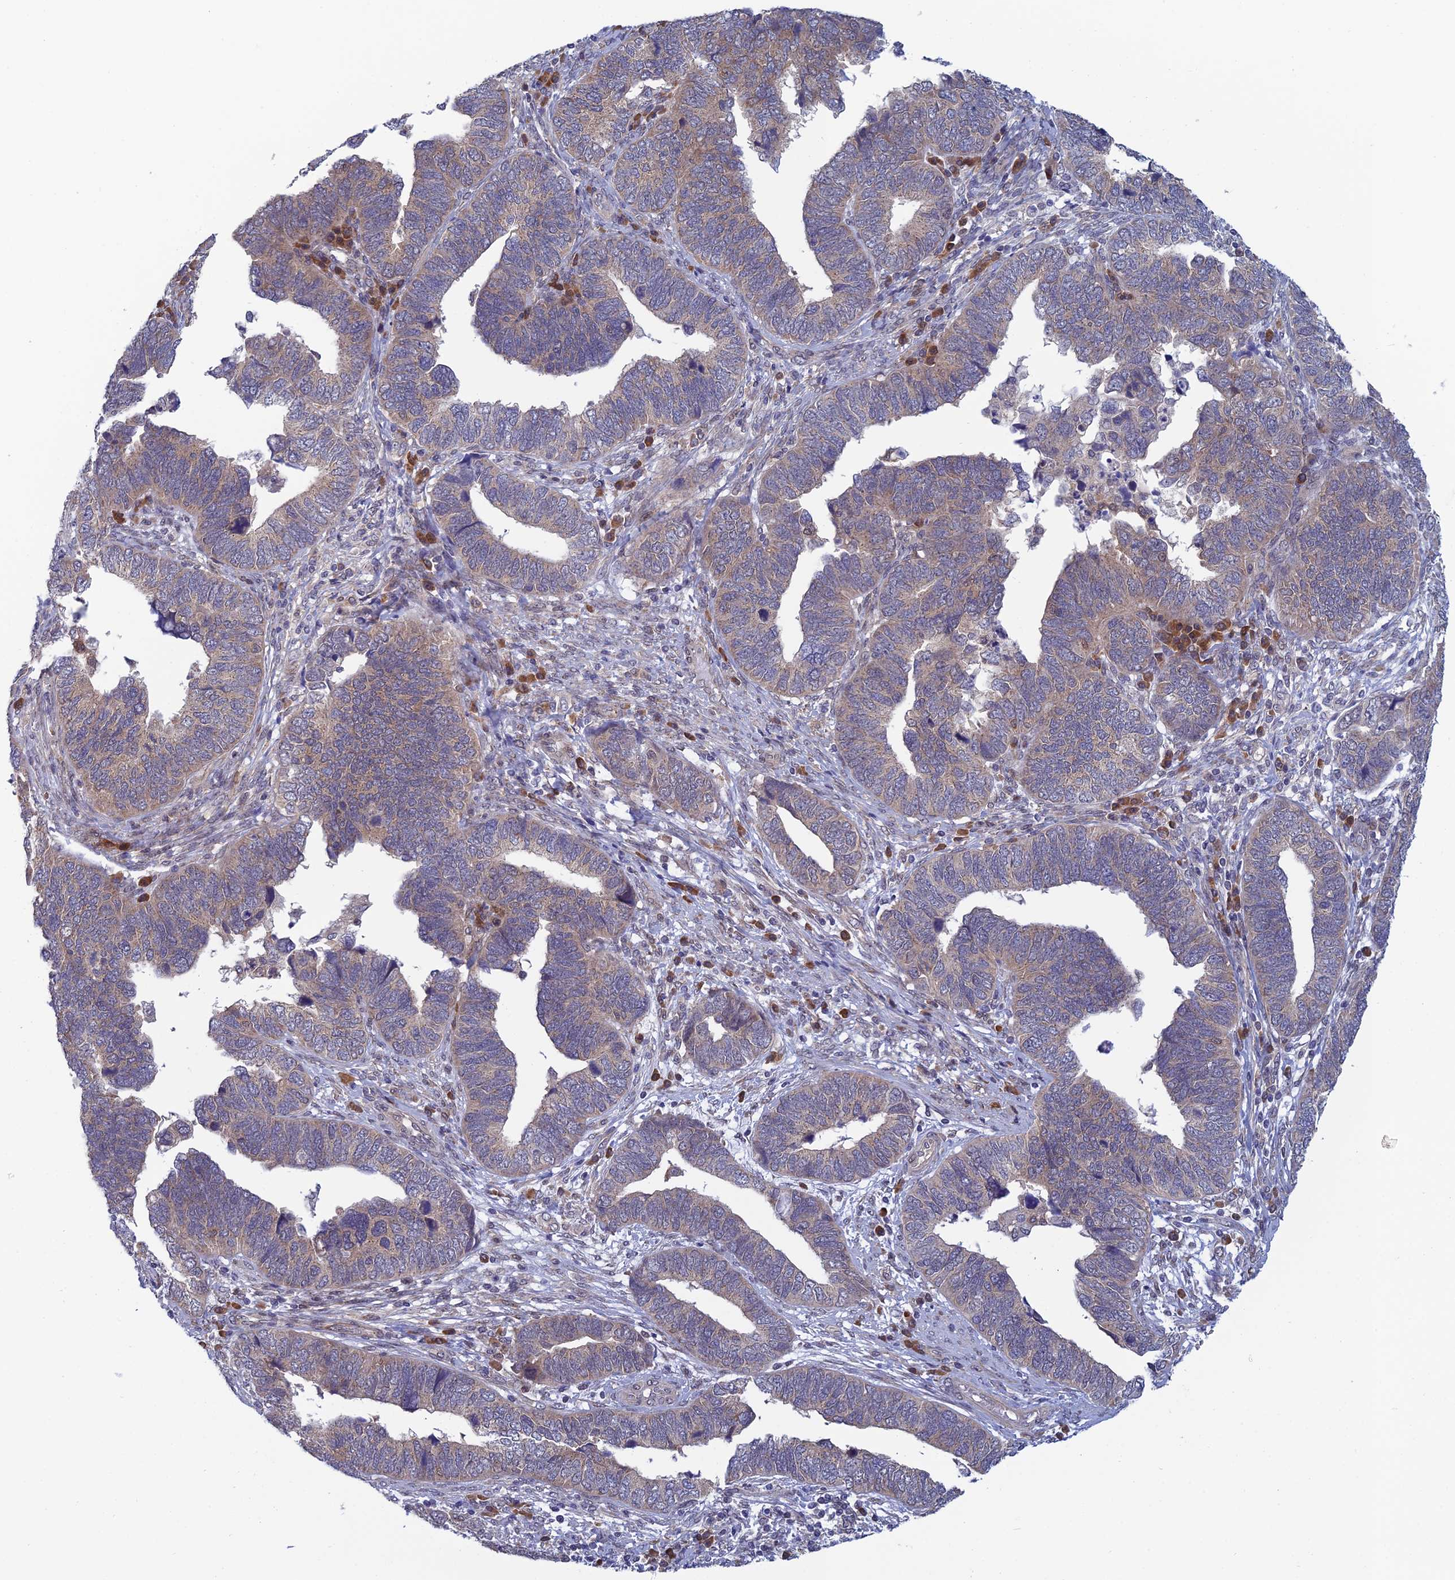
{"staining": {"intensity": "weak", "quantity": "<25%", "location": "cytoplasmic/membranous"}, "tissue": "endometrial cancer", "cell_type": "Tumor cells", "image_type": "cancer", "snomed": [{"axis": "morphology", "description": "Adenocarcinoma, NOS"}, {"axis": "topography", "description": "Endometrium"}], "caption": "Immunohistochemical staining of human endometrial cancer (adenocarcinoma) exhibits no significant expression in tumor cells.", "gene": "SRA1", "patient": {"sex": "female", "age": 79}}